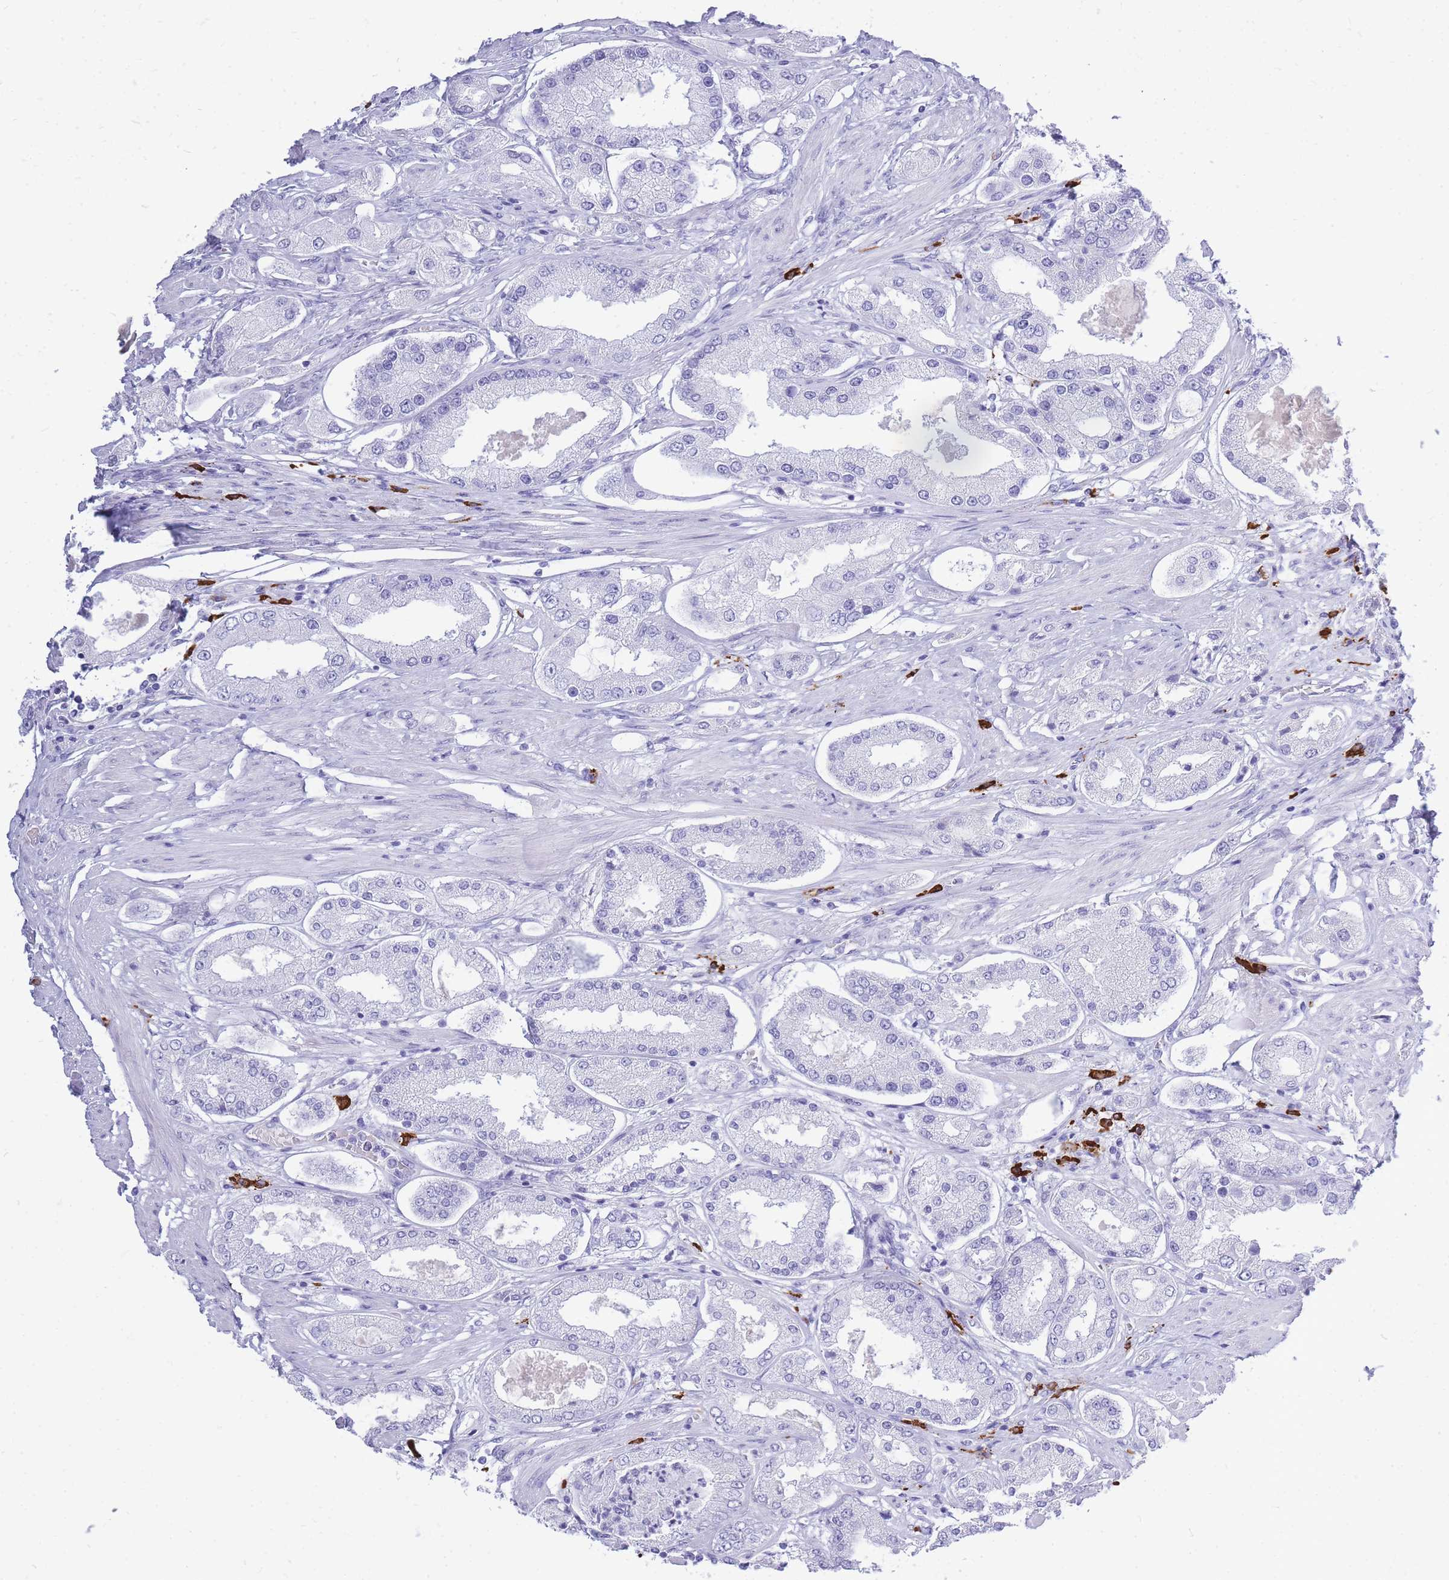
{"staining": {"intensity": "negative", "quantity": "none", "location": "none"}, "tissue": "prostate cancer", "cell_type": "Tumor cells", "image_type": "cancer", "snomed": [{"axis": "morphology", "description": "Adenocarcinoma, High grade"}, {"axis": "topography", "description": "Prostate"}], "caption": "There is no significant positivity in tumor cells of adenocarcinoma (high-grade) (prostate).", "gene": "ZFP62", "patient": {"sex": "male", "age": 69}}